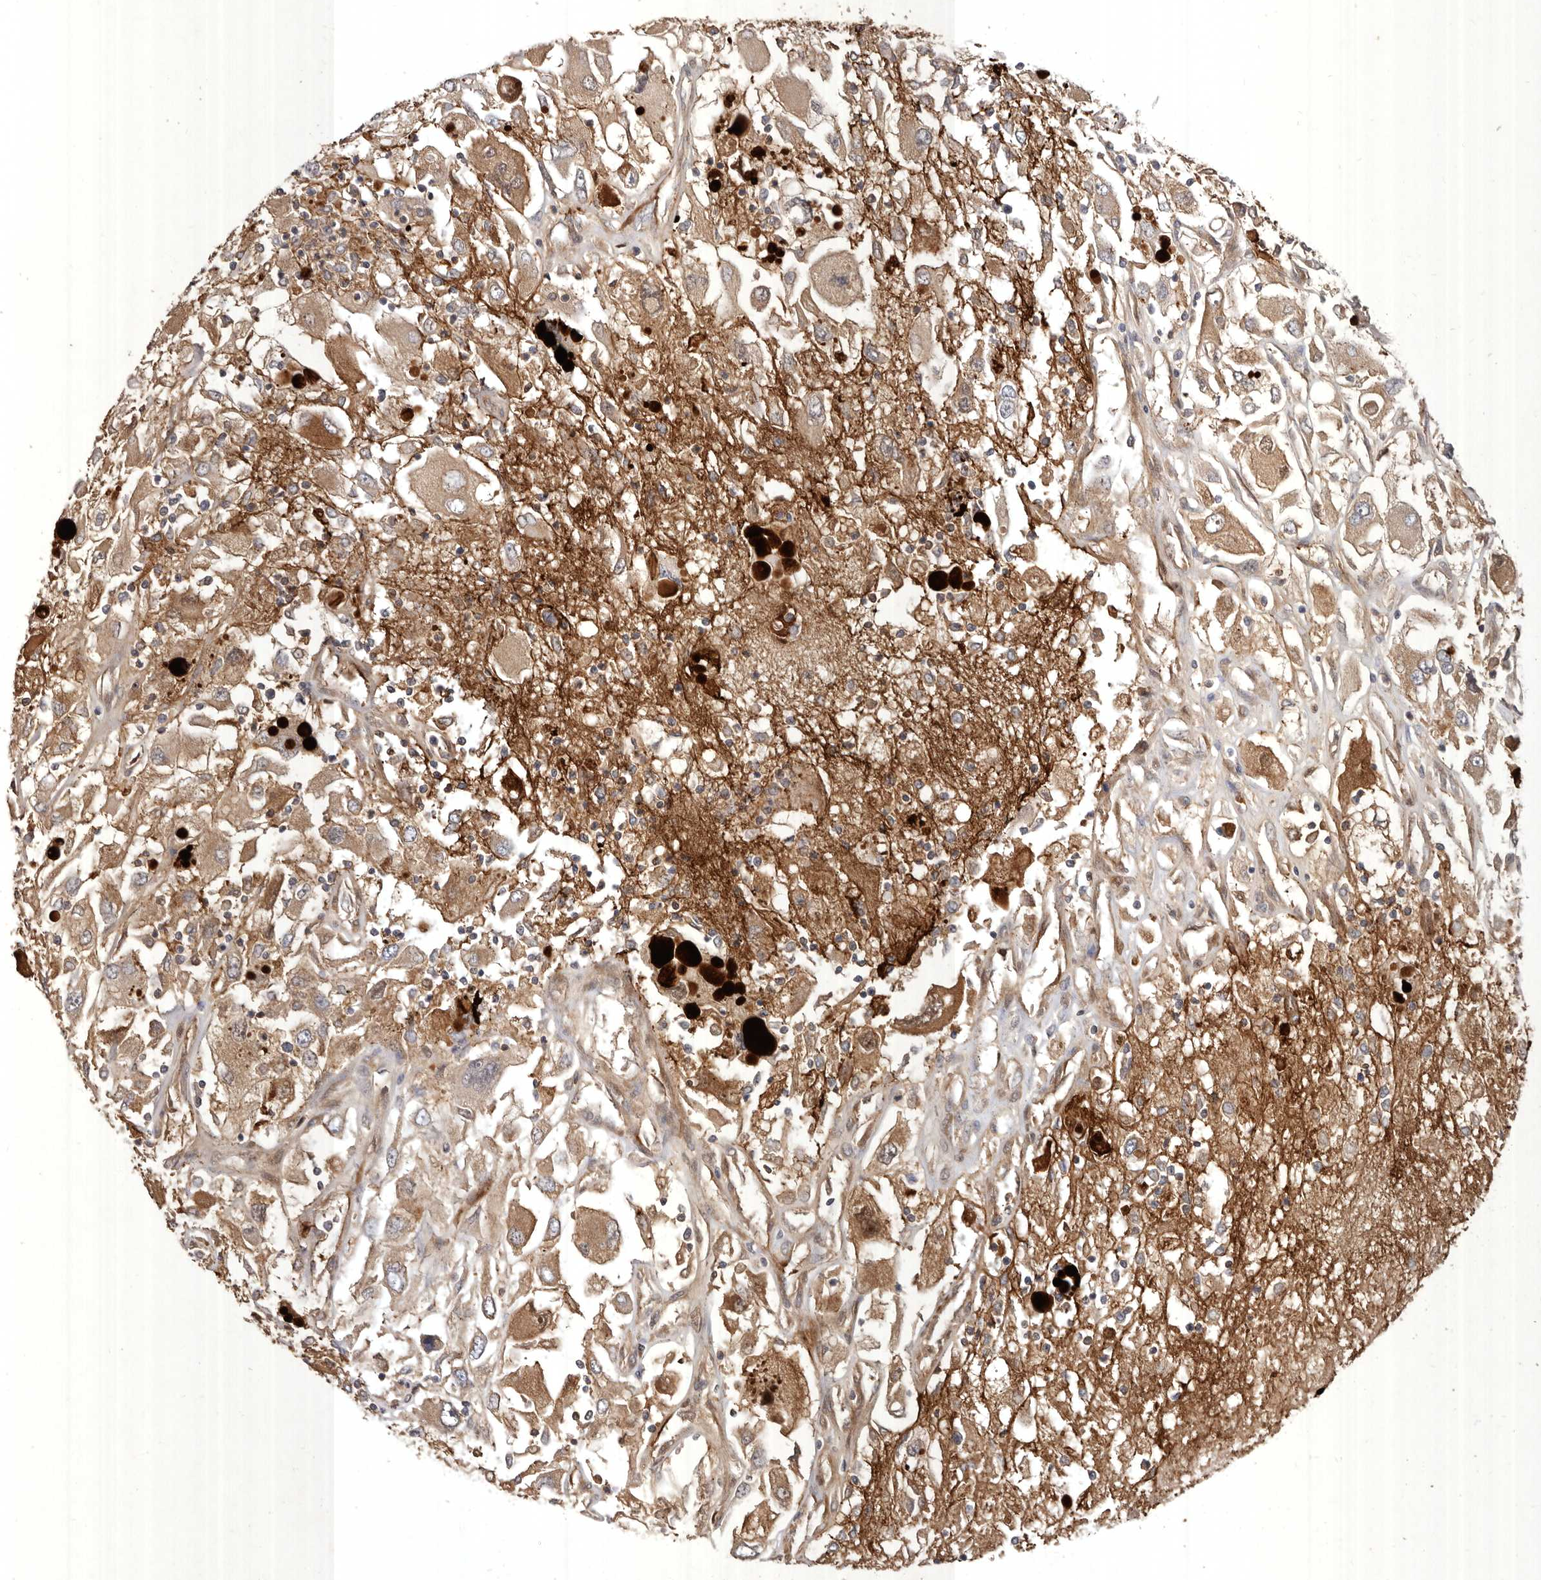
{"staining": {"intensity": "moderate", "quantity": ">75%", "location": "cytoplasmic/membranous"}, "tissue": "renal cancer", "cell_type": "Tumor cells", "image_type": "cancer", "snomed": [{"axis": "morphology", "description": "Adenocarcinoma, NOS"}, {"axis": "topography", "description": "Kidney"}], "caption": "Immunohistochemical staining of renal cancer reveals medium levels of moderate cytoplasmic/membranous protein expression in approximately >75% of tumor cells.", "gene": "EDEM1", "patient": {"sex": "female", "age": 52}}